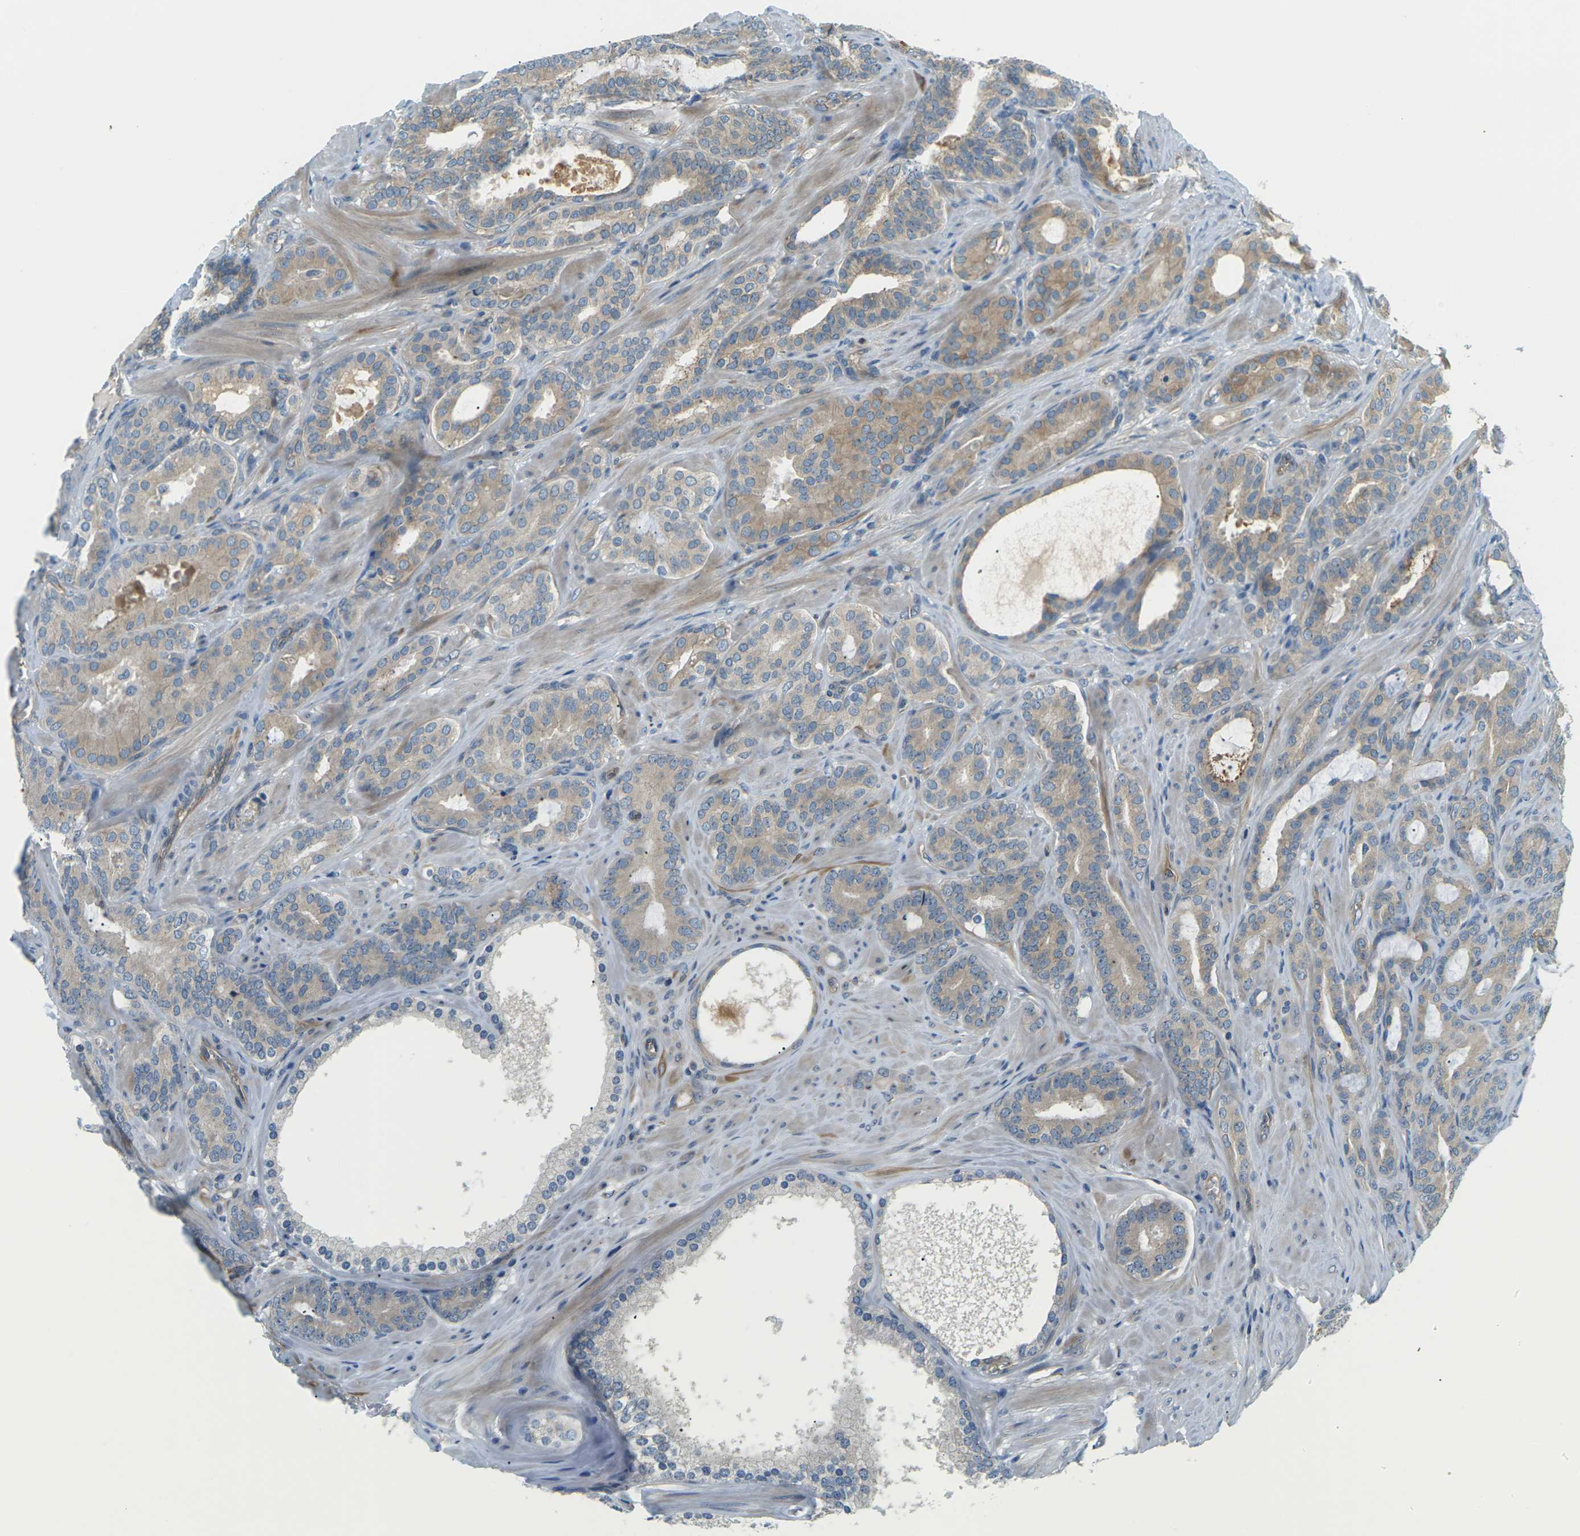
{"staining": {"intensity": "weak", "quantity": ">75%", "location": "cytoplasmic/membranous"}, "tissue": "prostate cancer", "cell_type": "Tumor cells", "image_type": "cancer", "snomed": [{"axis": "morphology", "description": "Adenocarcinoma, Low grade"}, {"axis": "topography", "description": "Prostate"}], "caption": "IHC photomicrograph of prostate cancer stained for a protein (brown), which shows low levels of weak cytoplasmic/membranous staining in approximately >75% of tumor cells.", "gene": "SLC13A3", "patient": {"sex": "male", "age": 63}}